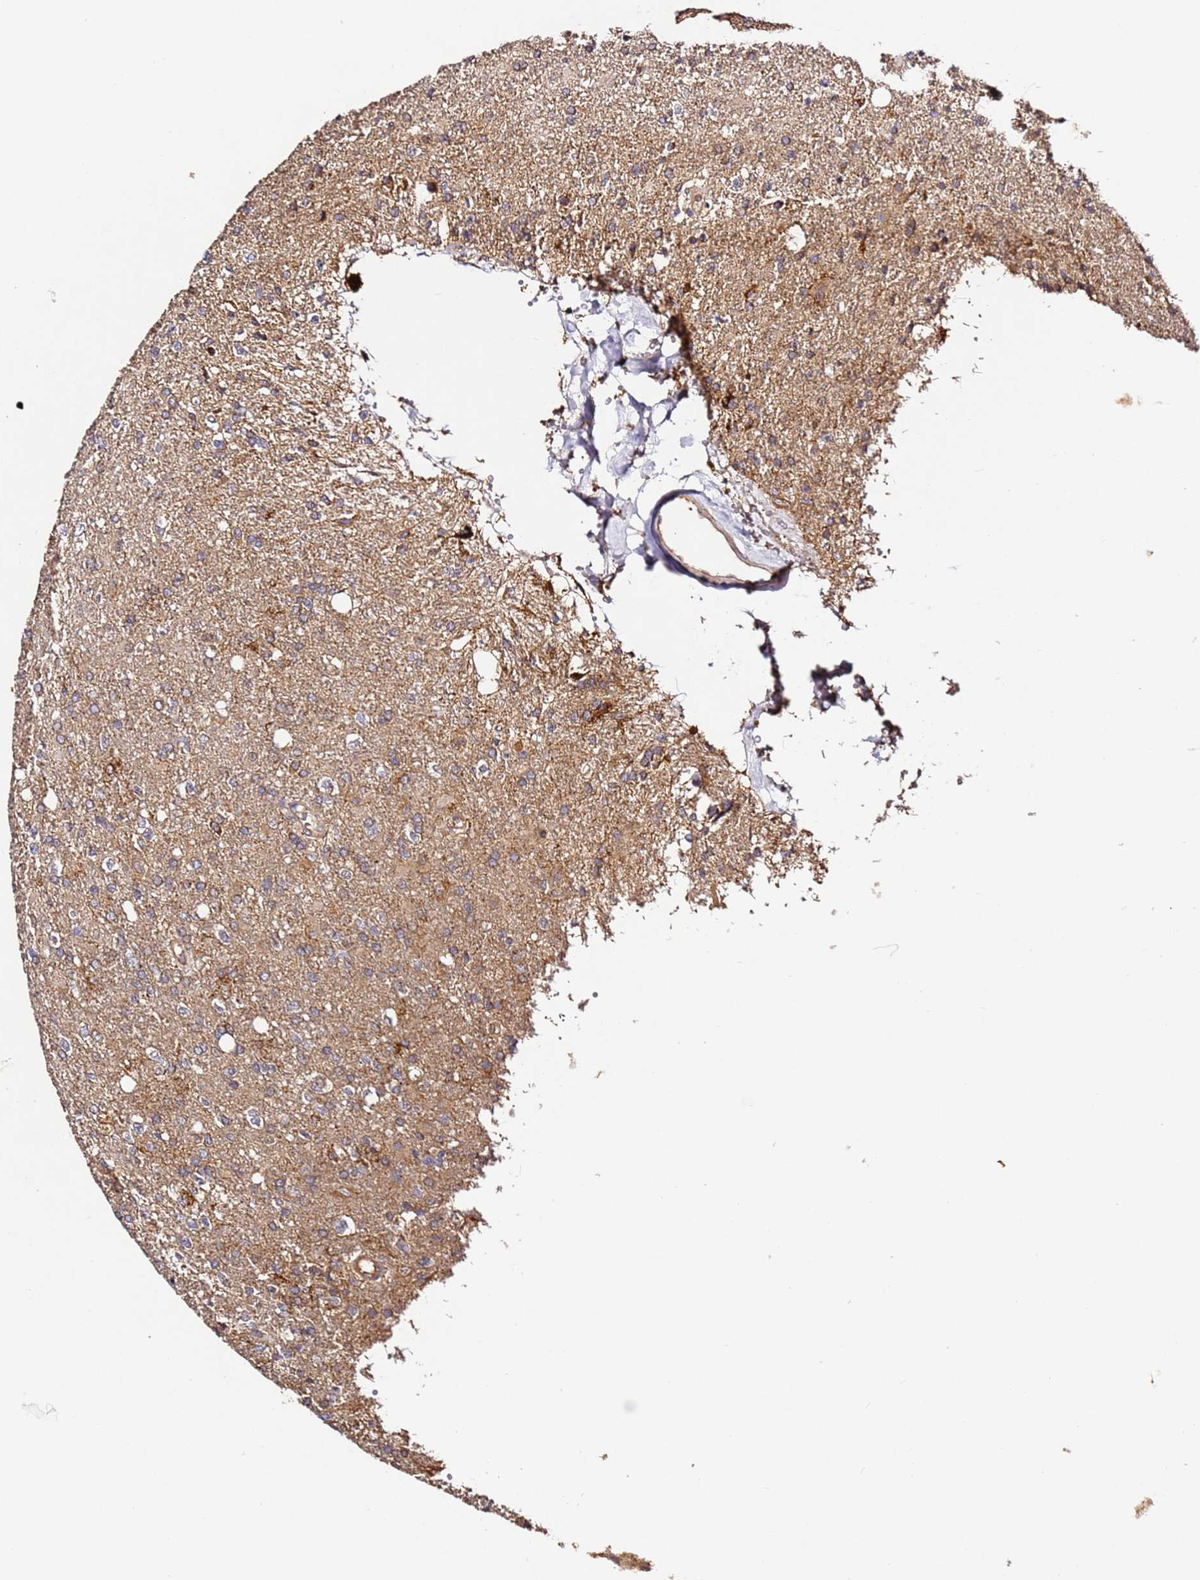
{"staining": {"intensity": "negative", "quantity": "none", "location": "none"}, "tissue": "glioma", "cell_type": "Tumor cells", "image_type": "cancer", "snomed": [{"axis": "morphology", "description": "Glioma, malignant, High grade"}, {"axis": "topography", "description": "Brain"}], "caption": "This histopathology image is of glioma stained with immunohistochemistry to label a protein in brown with the nuclei are counter-stained blue. There is no expression in tumor cells.", "gene": "ALG11", "patient": {"sex": "male", "age": 56}}